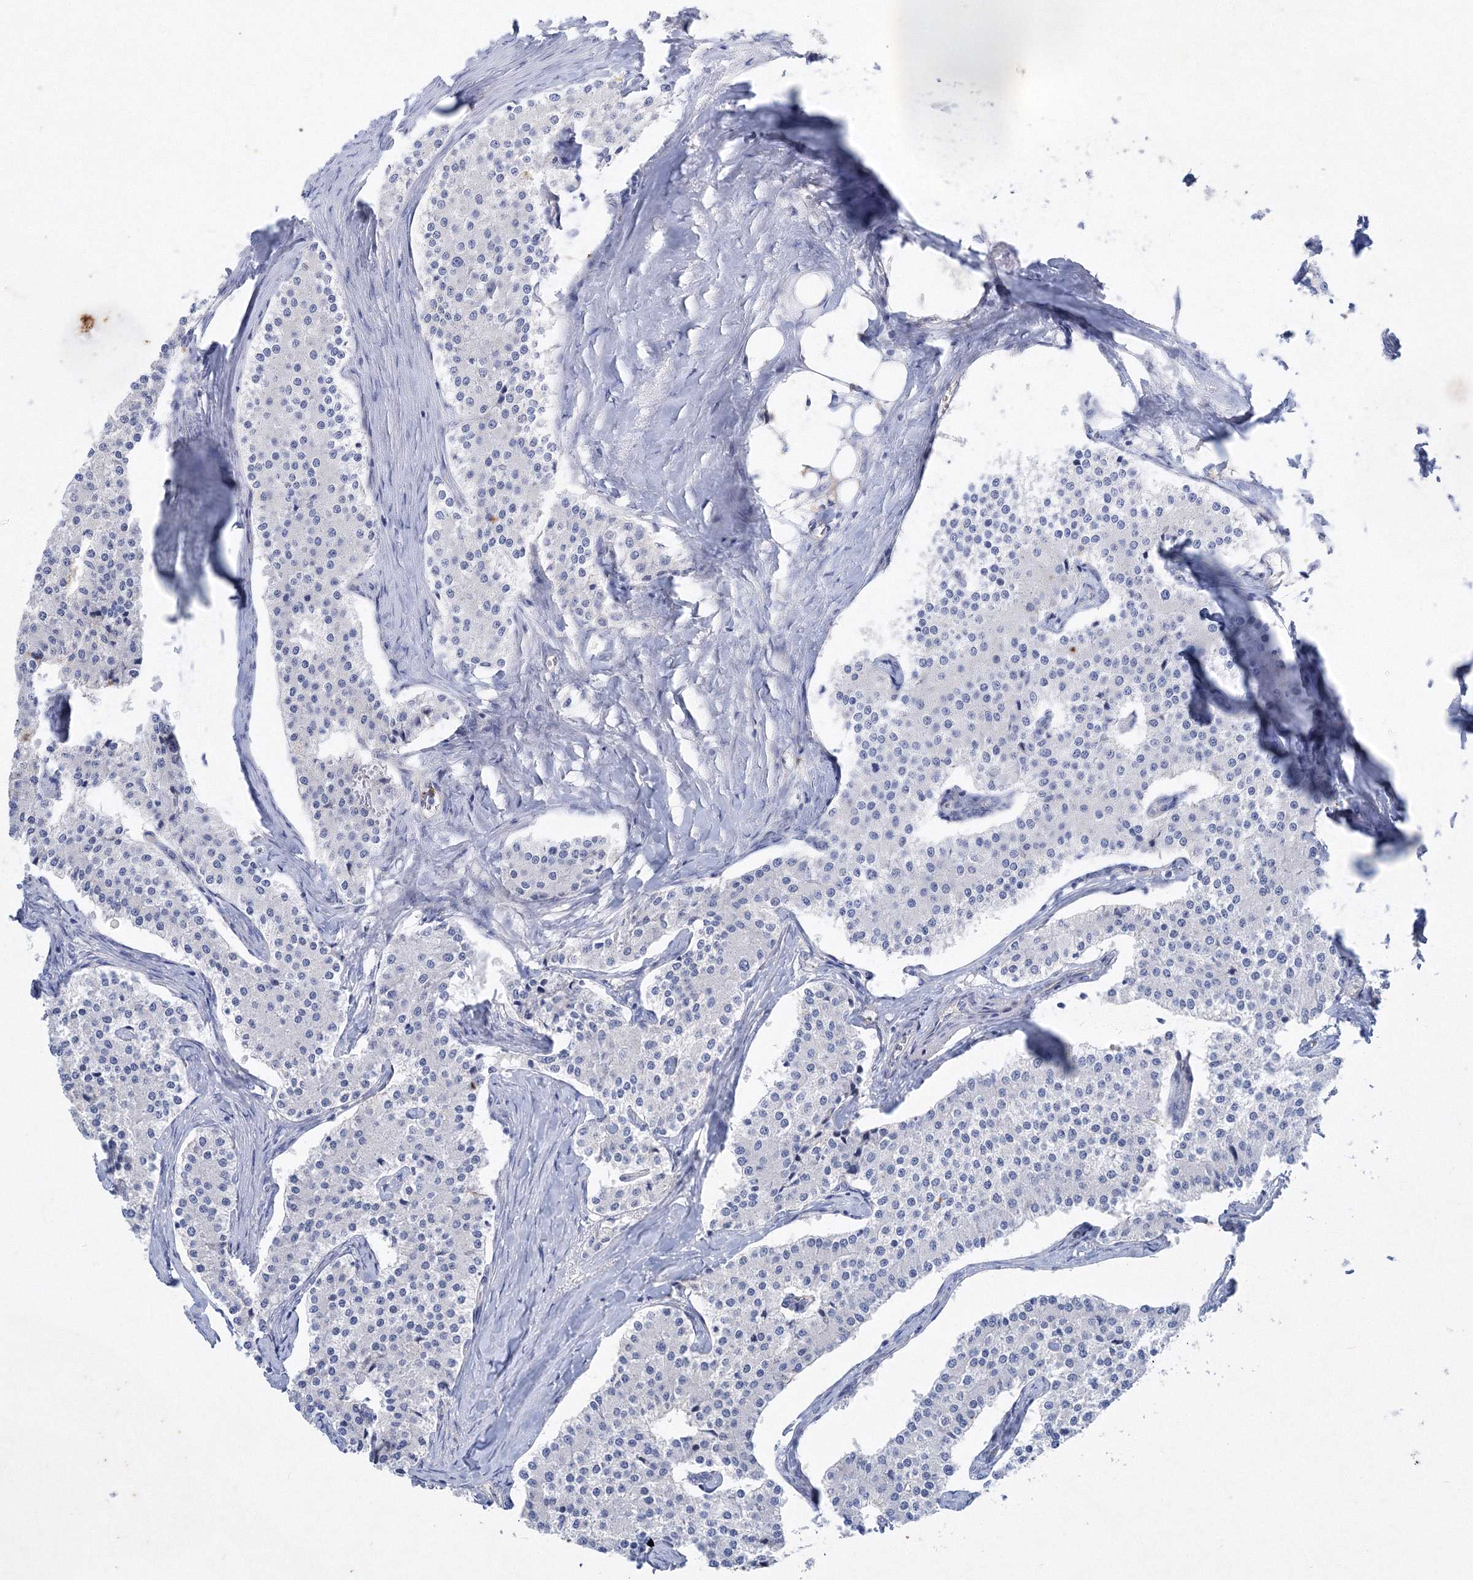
{"staining": {"intensity": "negative", "quantity": "none", "location": "none"}, "tissue": "carcinoid", "cell_type": "Tumor cells", "image_type": "cancer", "snomed": [{"axis": "morphology", "description": "Carcinoid, malignant, NOS"}, {"axis": "topography", "description": "Colon"}], "caption": "Tumor cells are negative for brown protein staining in malignant carcinoid.", "gene": "TANC1", "patient": {"sex": "female", "age": 52}}